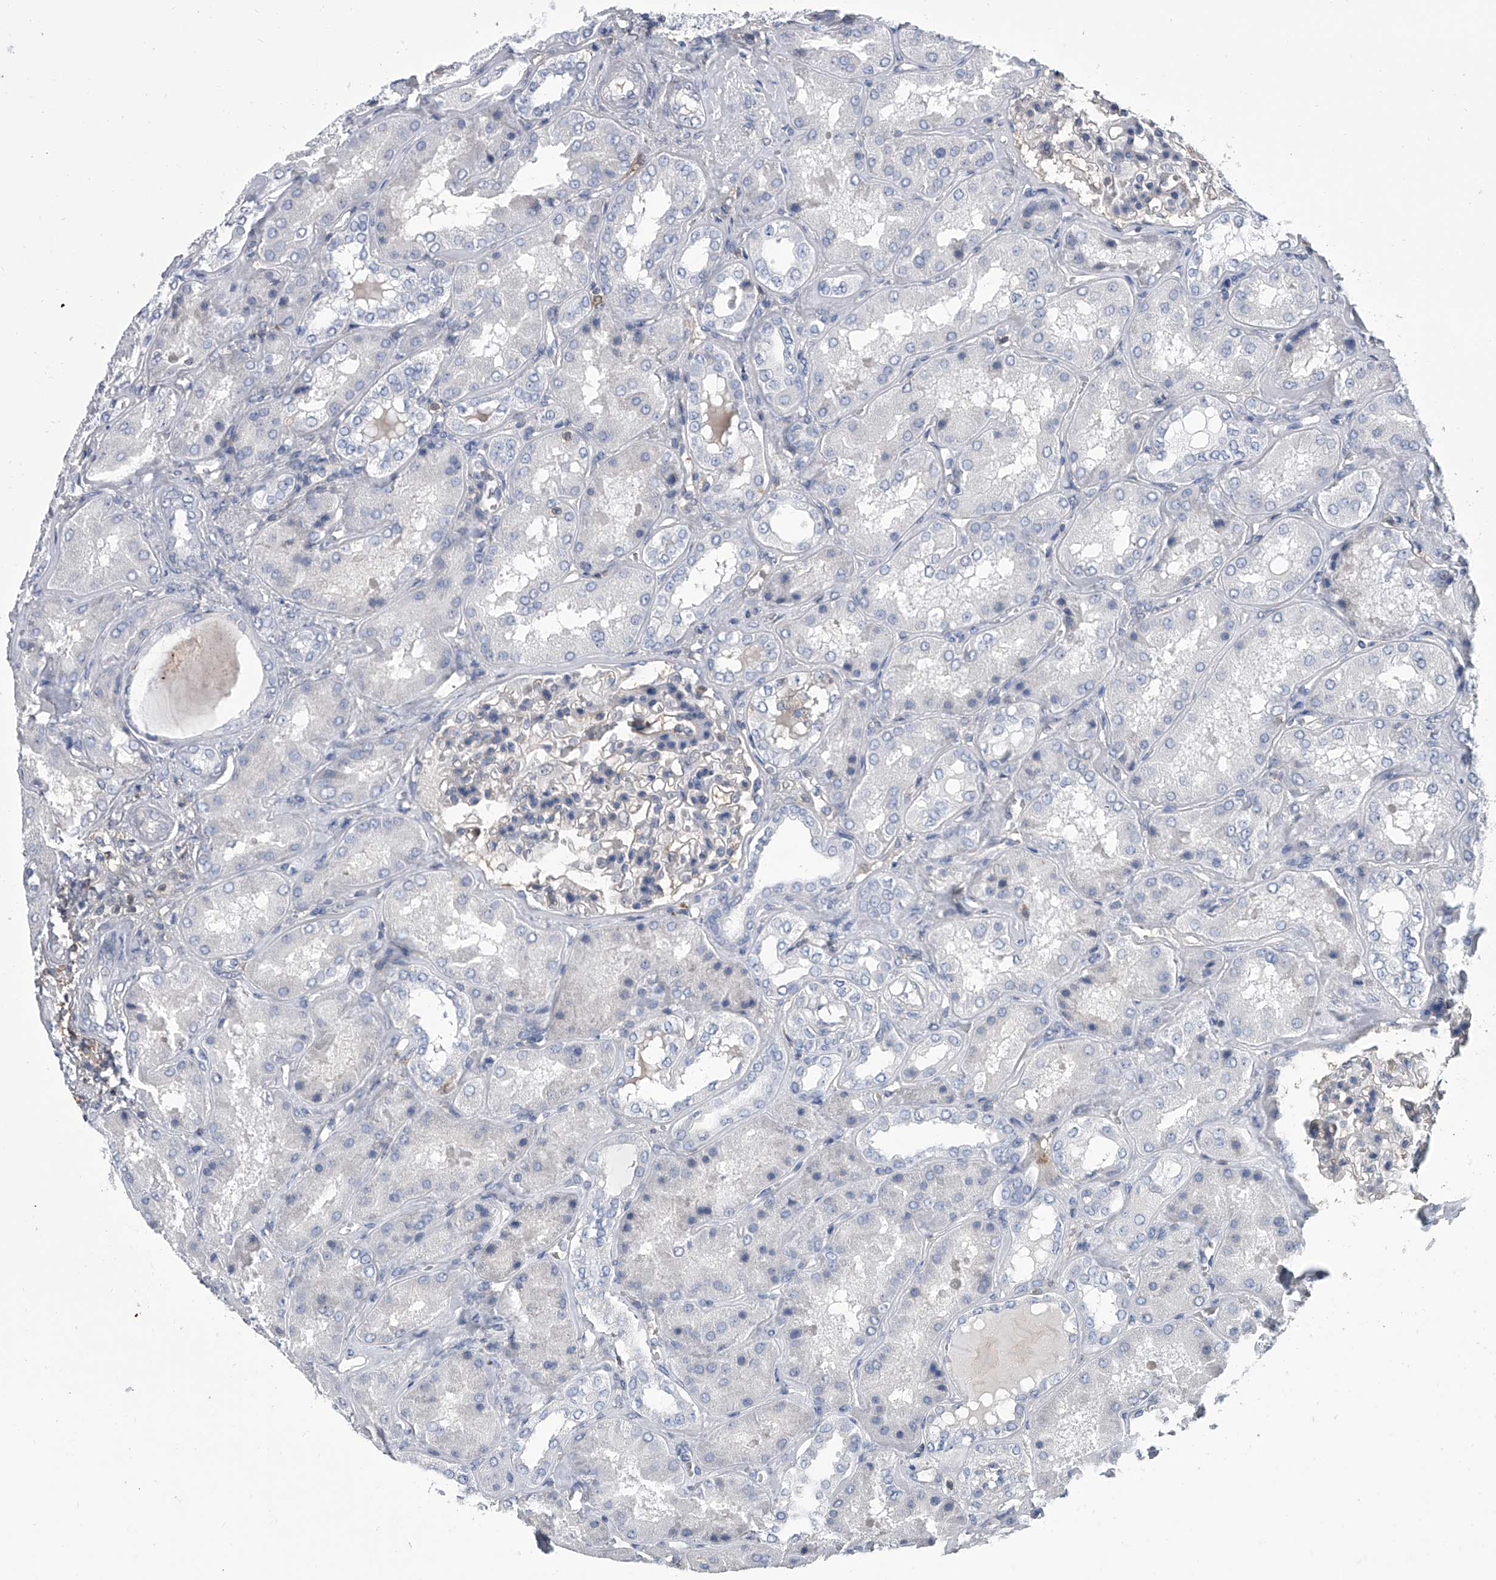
{"staining": {"intensity": "moderate", "quantity": "<25%", "location": "cytoplasmic/membranous"}, "tissue": "kidney", "cell_type": "Cells in glomeruli", "image_type": "normal", "snomed": [{"axis": "morphology", "description": "Normal tissue, NOS"}, {"axis": "topography", "description": "Kidney"}], "caption": "Kidney stained with DAB (3,3'-diaminobenzidine) IHC exhibits low levels of moderate cytoplasmic/membranous positivity in approximately <25% of cells in glomeruli. The staining is performed using DAB (3,3'-diaminobenzidine) brown chromogen to label protein expression. The nuclei are counter-stained blue using hematoxylin.", "gene": "SERPINB9", "patient": {"sex": "female", "age": 56}}